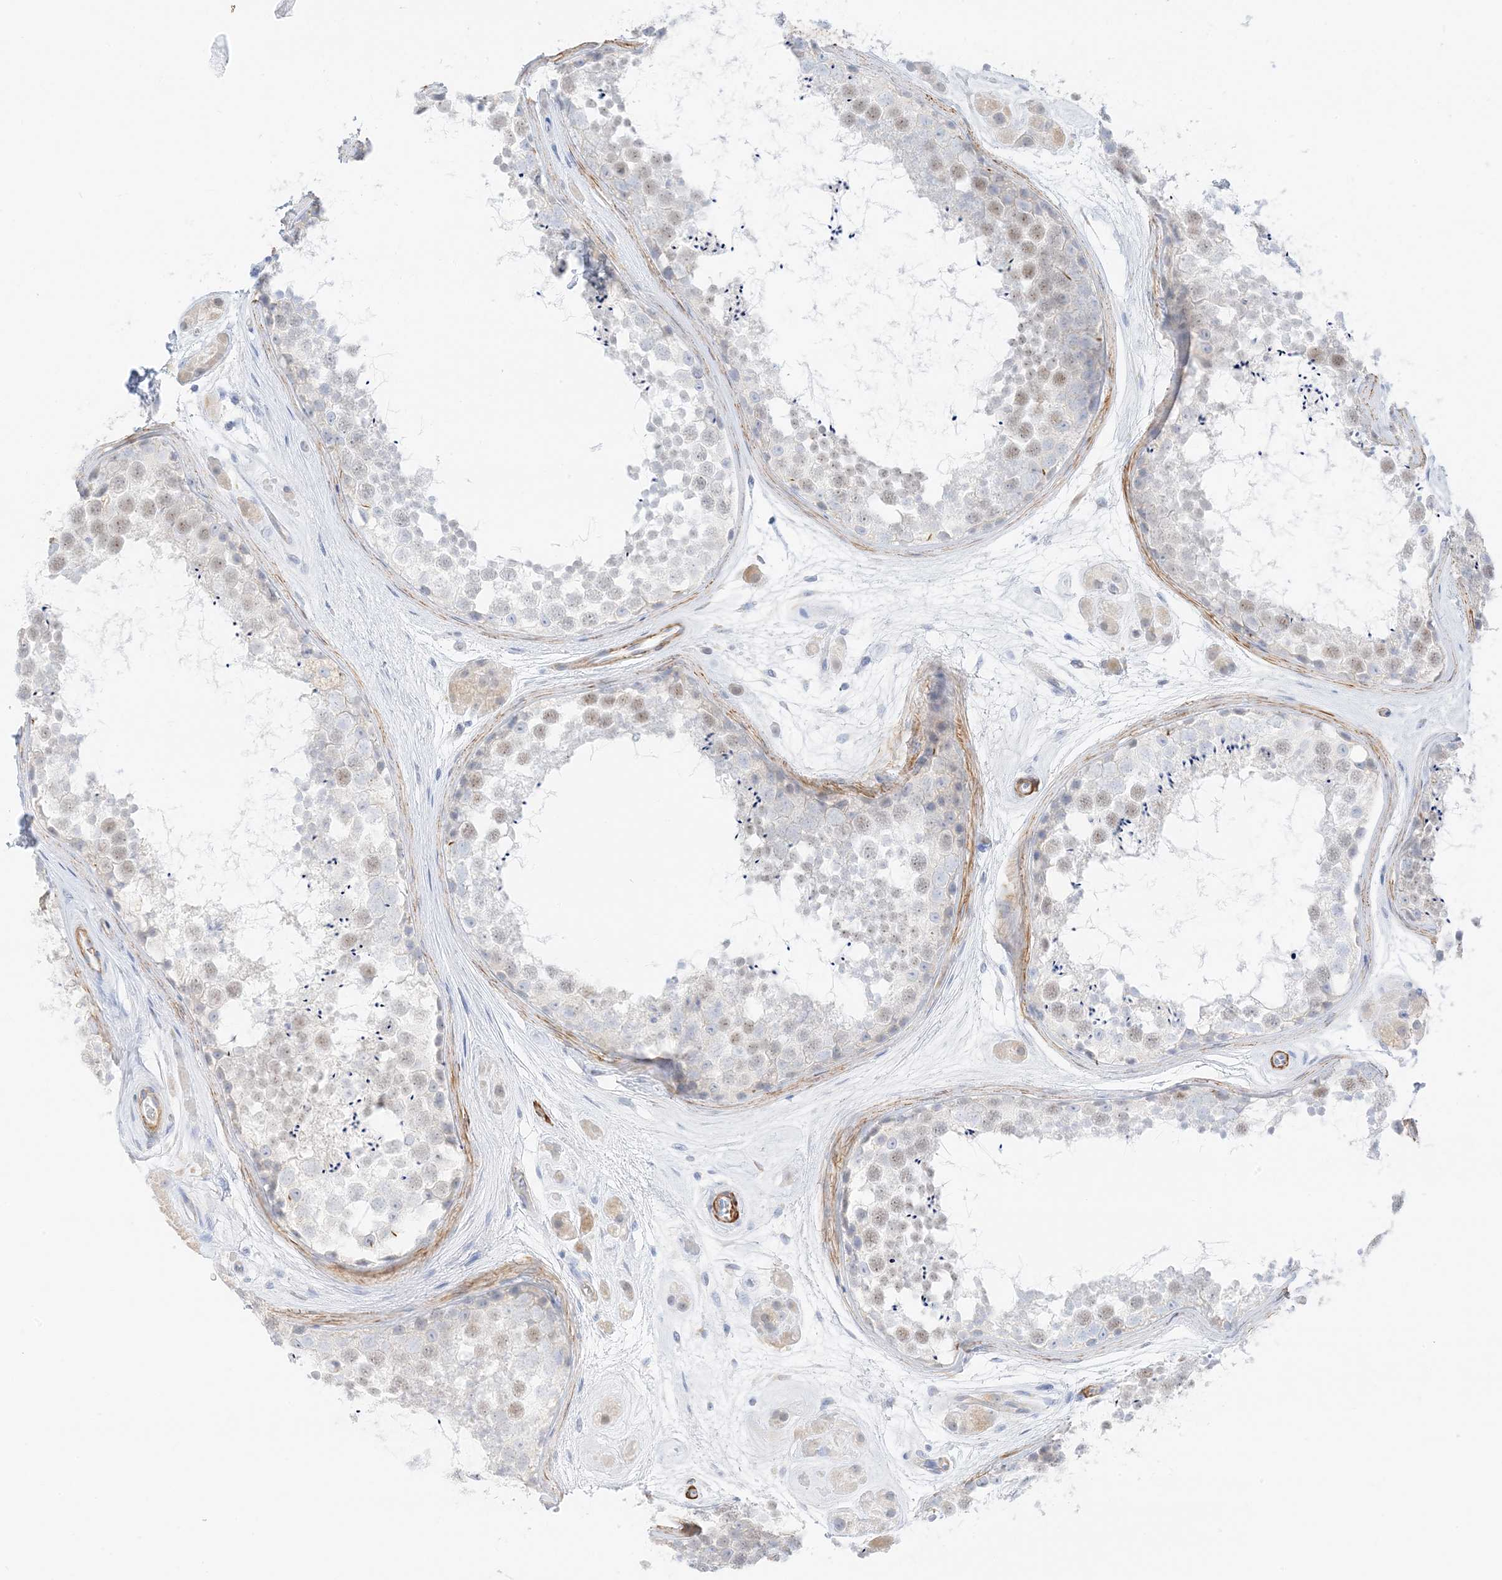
{"staining": {"intensity": "weak", "quantity": "25%-75%", "location": "nuclear"}, "tissue": "testis", "cell_type": "Cells in seminiferous ducts", "image_type": "normal", "snomed": [{"axis": "morphology", "description": "Normal tissue, NOS"}, {"axis": "topography", "description": "Testis"}], "caption": "Immunohistochemistry (IHC) staining of benign testis, which displays low levels of weak nuclear expression in approximately 25%-75% of cells in seminiferous ducts indicating weak nuclear protein positivity. The staining was performed using DAB (brown) for protein detection and nuclei were counterstained in hematoxylin (blue).", "gene": "SLC22A13", "patient": {"sex": "male", "age": 56}}